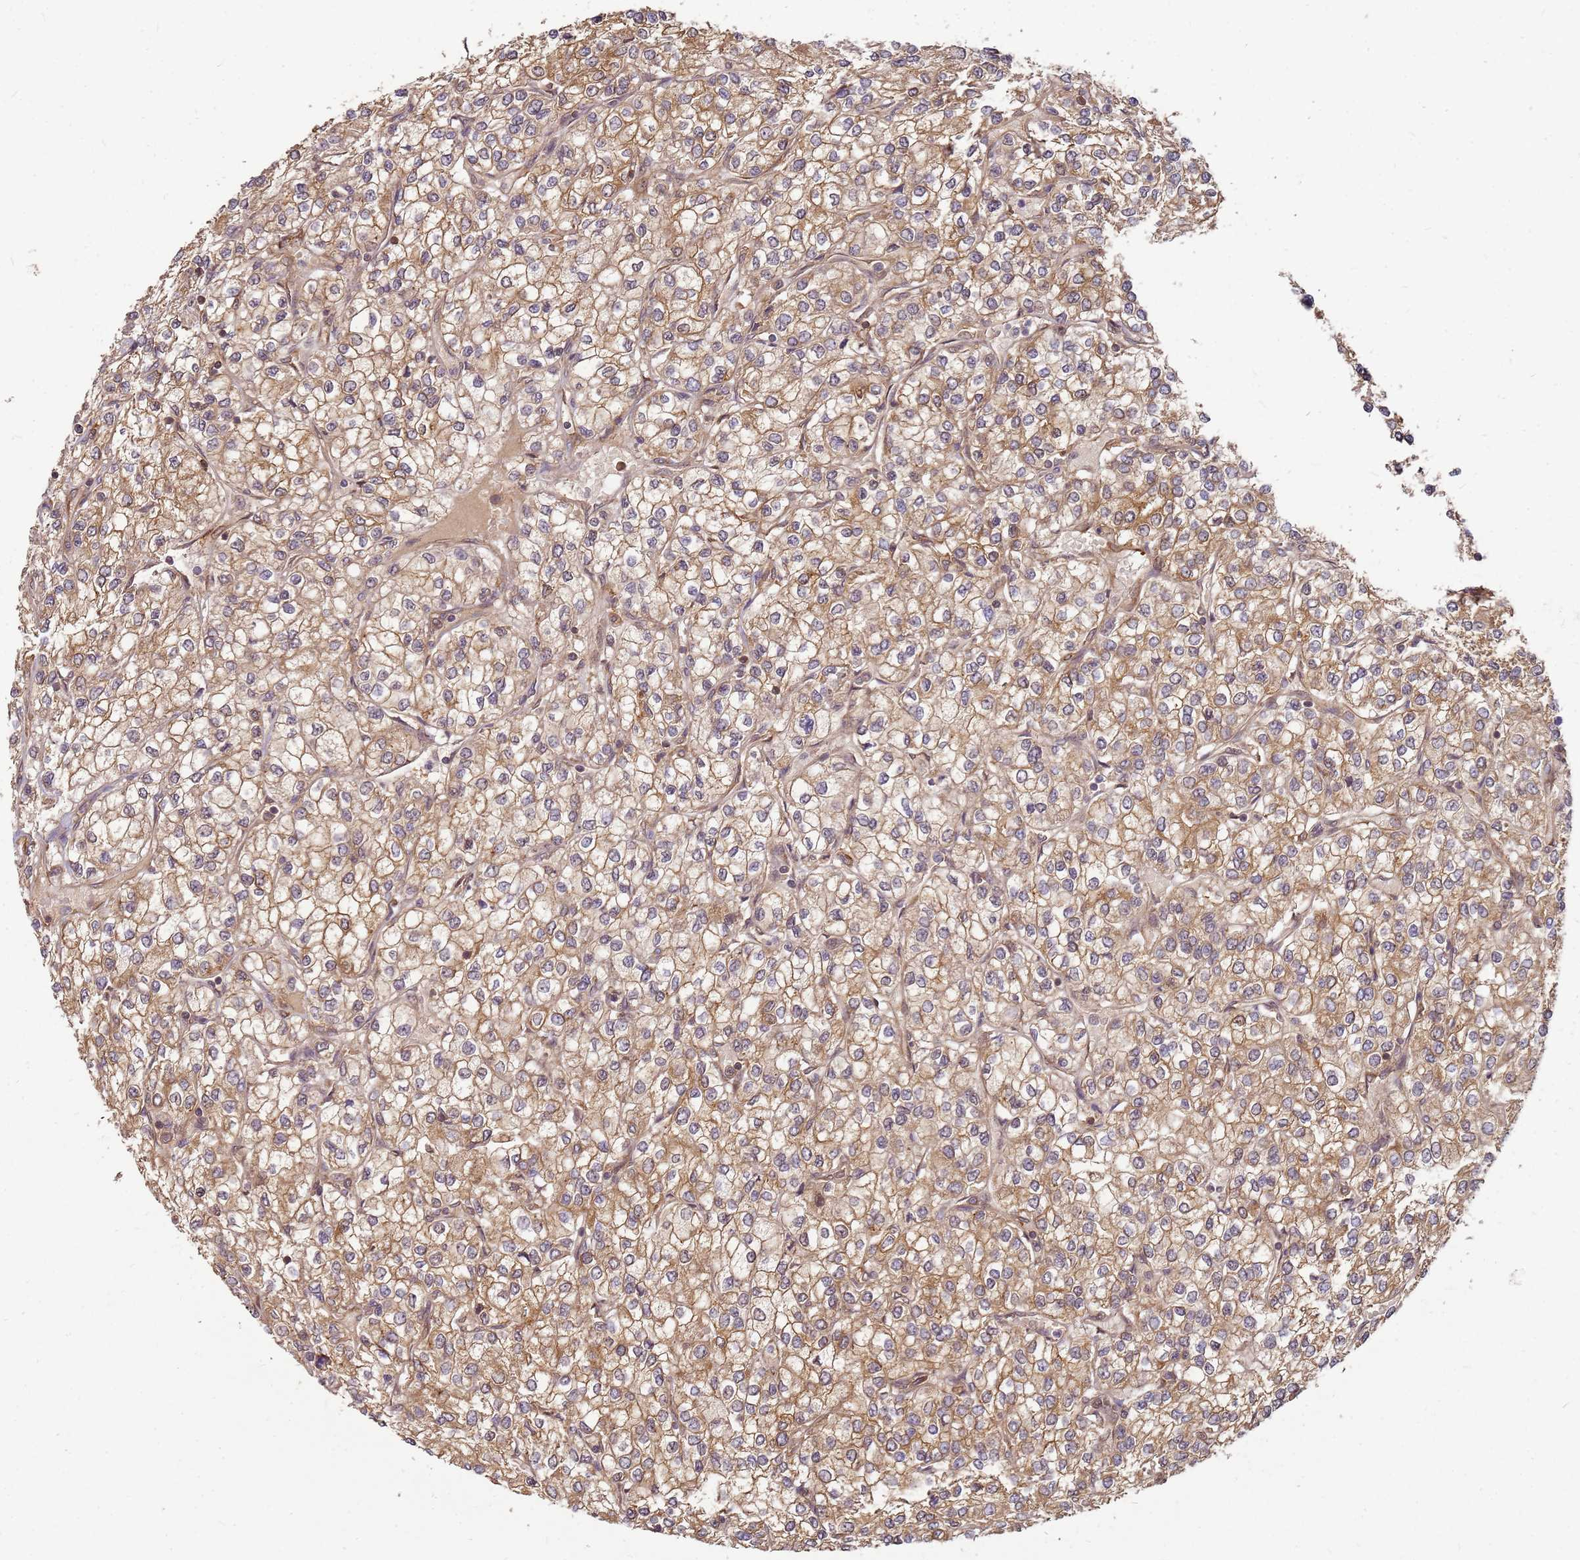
{"staining": {"intensity": "moderate", "quantity": ">75%", "location": "cytoplasmic/membranous"}, "tissue": "renal cancer", "cell_type": "Tumor cells", "image_type": "cancer", "snomed": [{"axis": "morphology", "description": "Adenocarcinoma, NOS"}, {"axis": "topography", "description": "Kidney"}], "caption": "A medium amount of moderate cytoplasmic/membranous staining is seen in about >75% of tumor cells in renal adenocarcinoma tissue.", "gene": "NUDT14", "patient": {"sex": "male", "age": 80}}